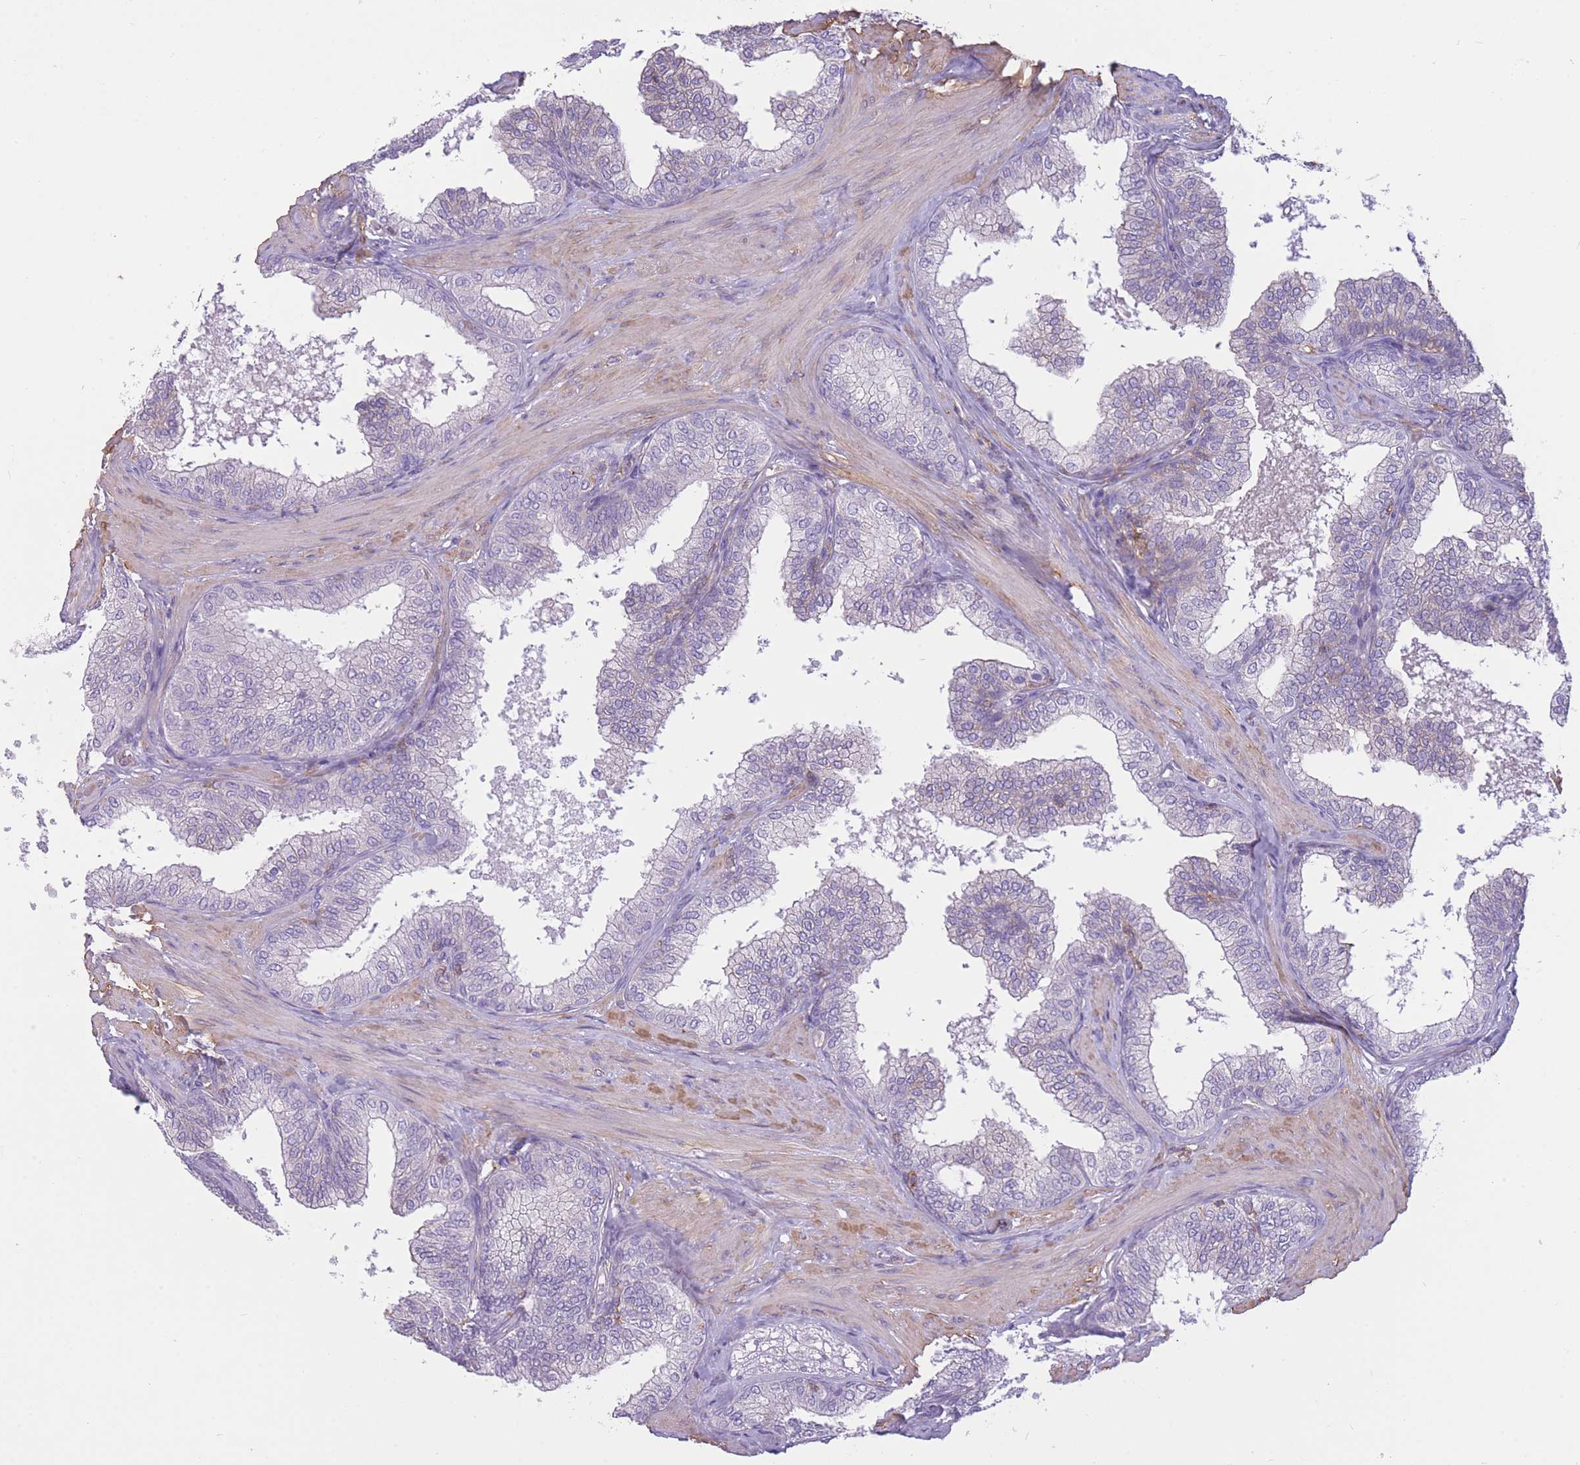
{"staining": {"intensity": "negative", "quantity": "none", "location": "none"}, "tissue": "prostate", "cell_type": "Glandular cells", "image_type": "normal", "snomed": [{"axis": "morphology", "description": "Normal tissue, NOS"}, {"axis": "topography", "description": "Prostate"}], "caption": "IHC micrograph of benign prostate: human prostate stained with DAB exhibits no significant protein expression in glandular cells.", "gene": "PDHA1", "patient": {"sex": "male", "age": 60}}